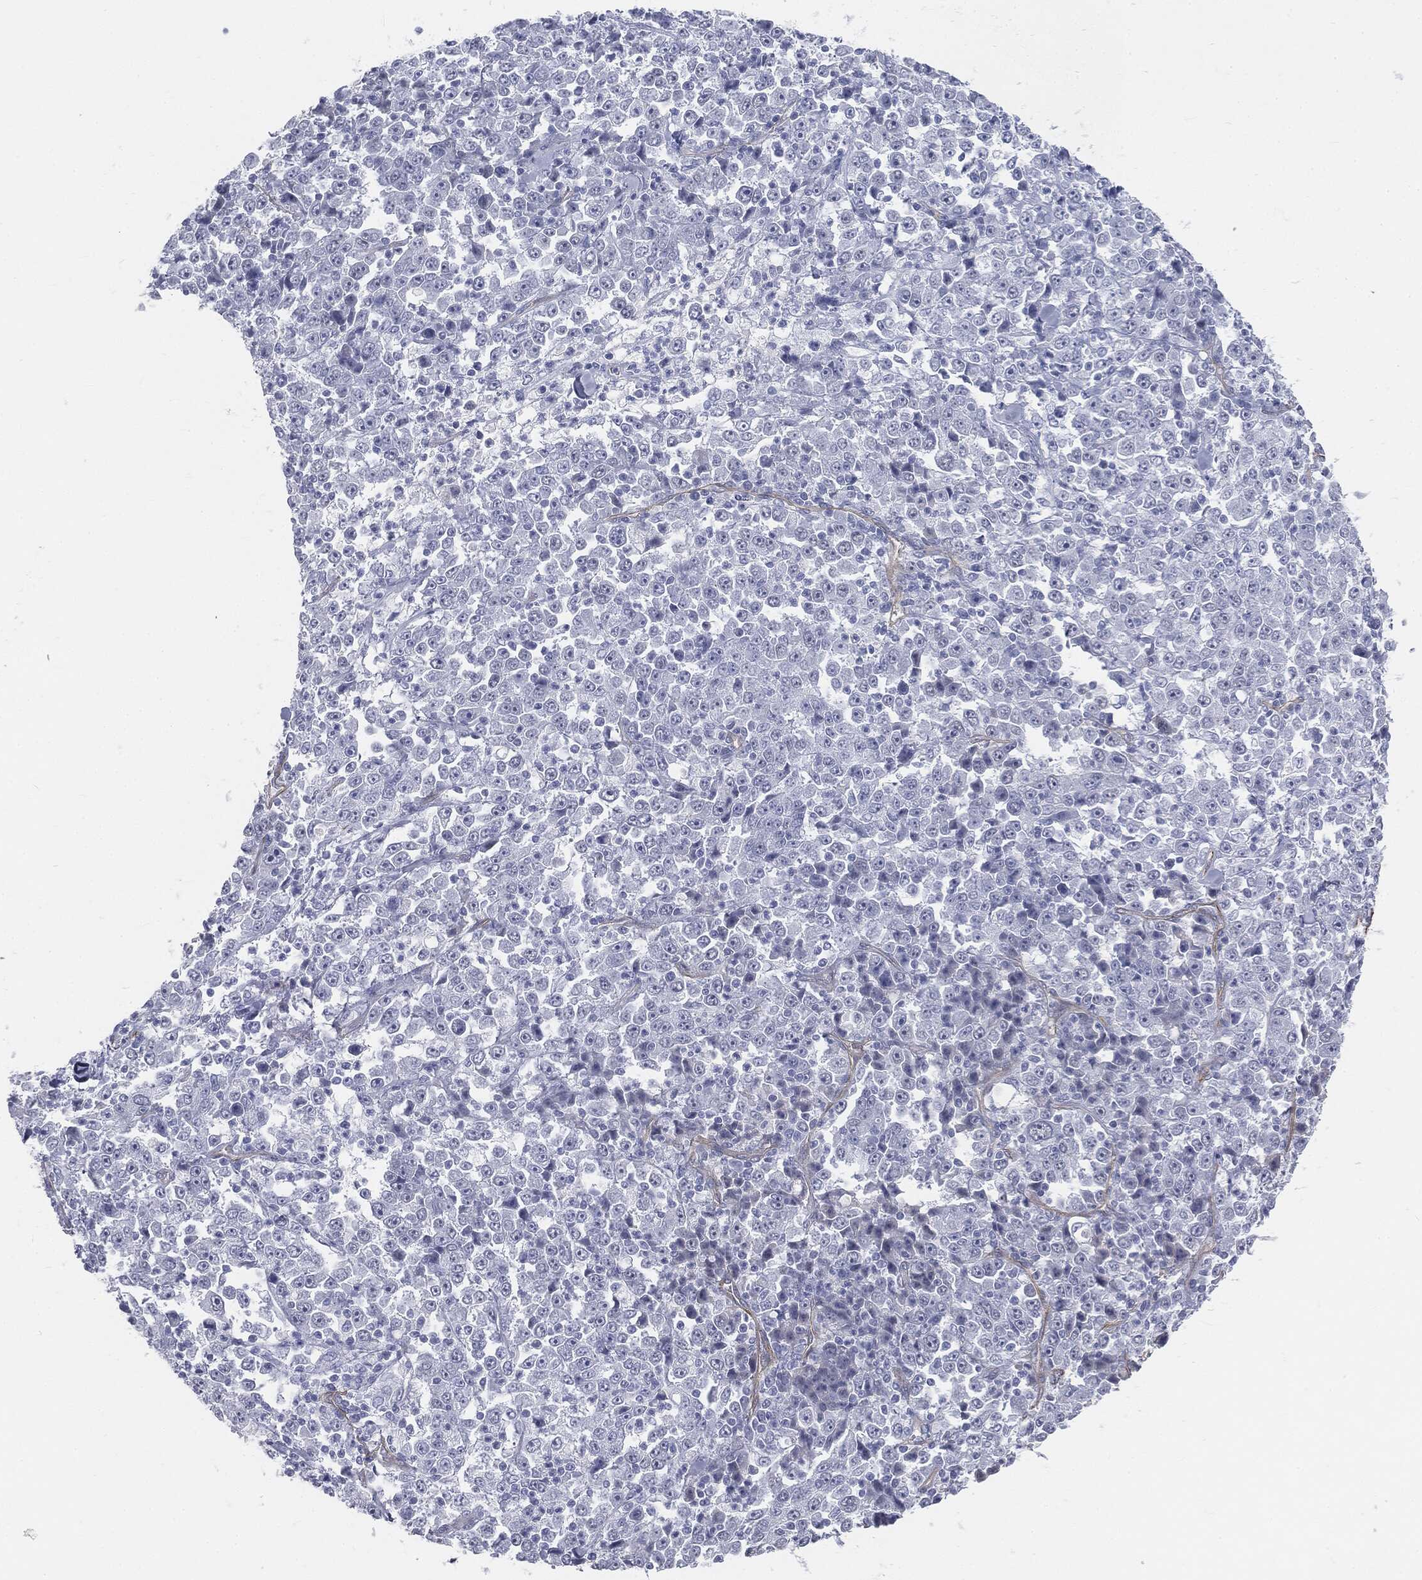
{"staining": {"intensity": "negative", "quantity": "none", "location": "none"}, "tissue": "stomach cancer", "cell_type": "Tumor cells", "image_type": "cancer", "snomed": [{"axis": "morphology", "description": "Normal tissue, NOS"}, {"axis": "morphology", "description": "Adenocarcinoma, NOS"}, {"axis": "topography", "description": "Stomach, upper"}, {"axis": "topography", "description": "Stomach"}], "caption": "Stomach adenocarcinoma was stained to show a protein in brown. There is no significant positivity in tumor cells.", "gene": "MUC5AC", "patient": {"sex": "male", "age": 59}}